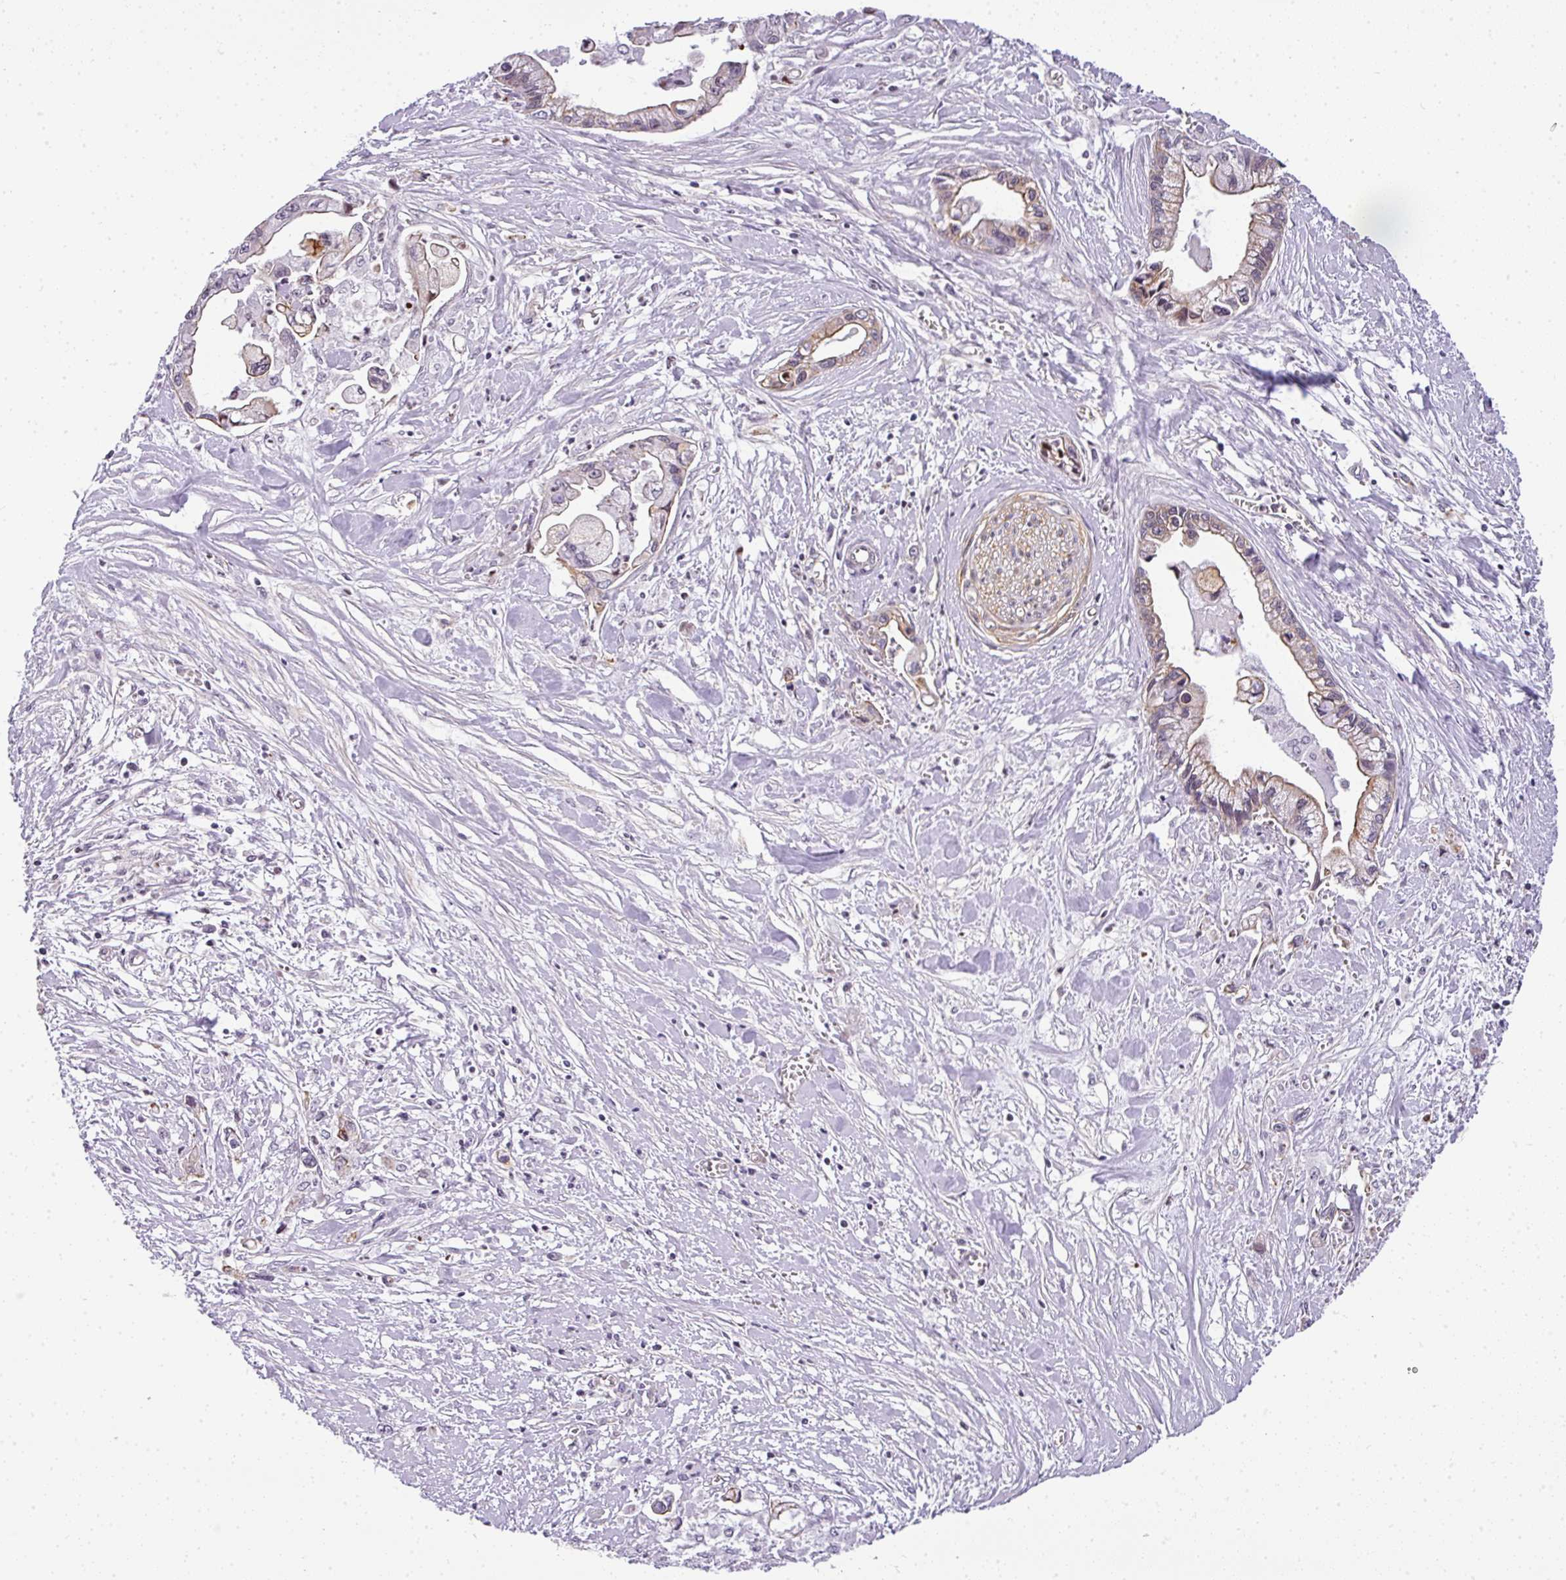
{"staining": {"intensity": "weak", "quantity": "<25%", "location": "cytoplasmic/membranous"}, "tissue": "pancreatic cancer", "cell_type": "Tumor cells", "image_type": "cancer", "snomed": [{"axis": "morphology", "description": "Adenocarcinoma, NOS"}, {"axis": "topography", "description": "Pancreas"}], "caption": "Immunohistochemistry micrograph of neoplastic tissue: pancreatic cancer (adenocarcinoma) stained with DAB exhibits no significant protein positivity in tumor cells. (Brightfield microscopy of DAB immunohistochemistry (IHC) at high magnification).", "gene": "OR11H4", "patient": {"sex": "male", "age": 61}}